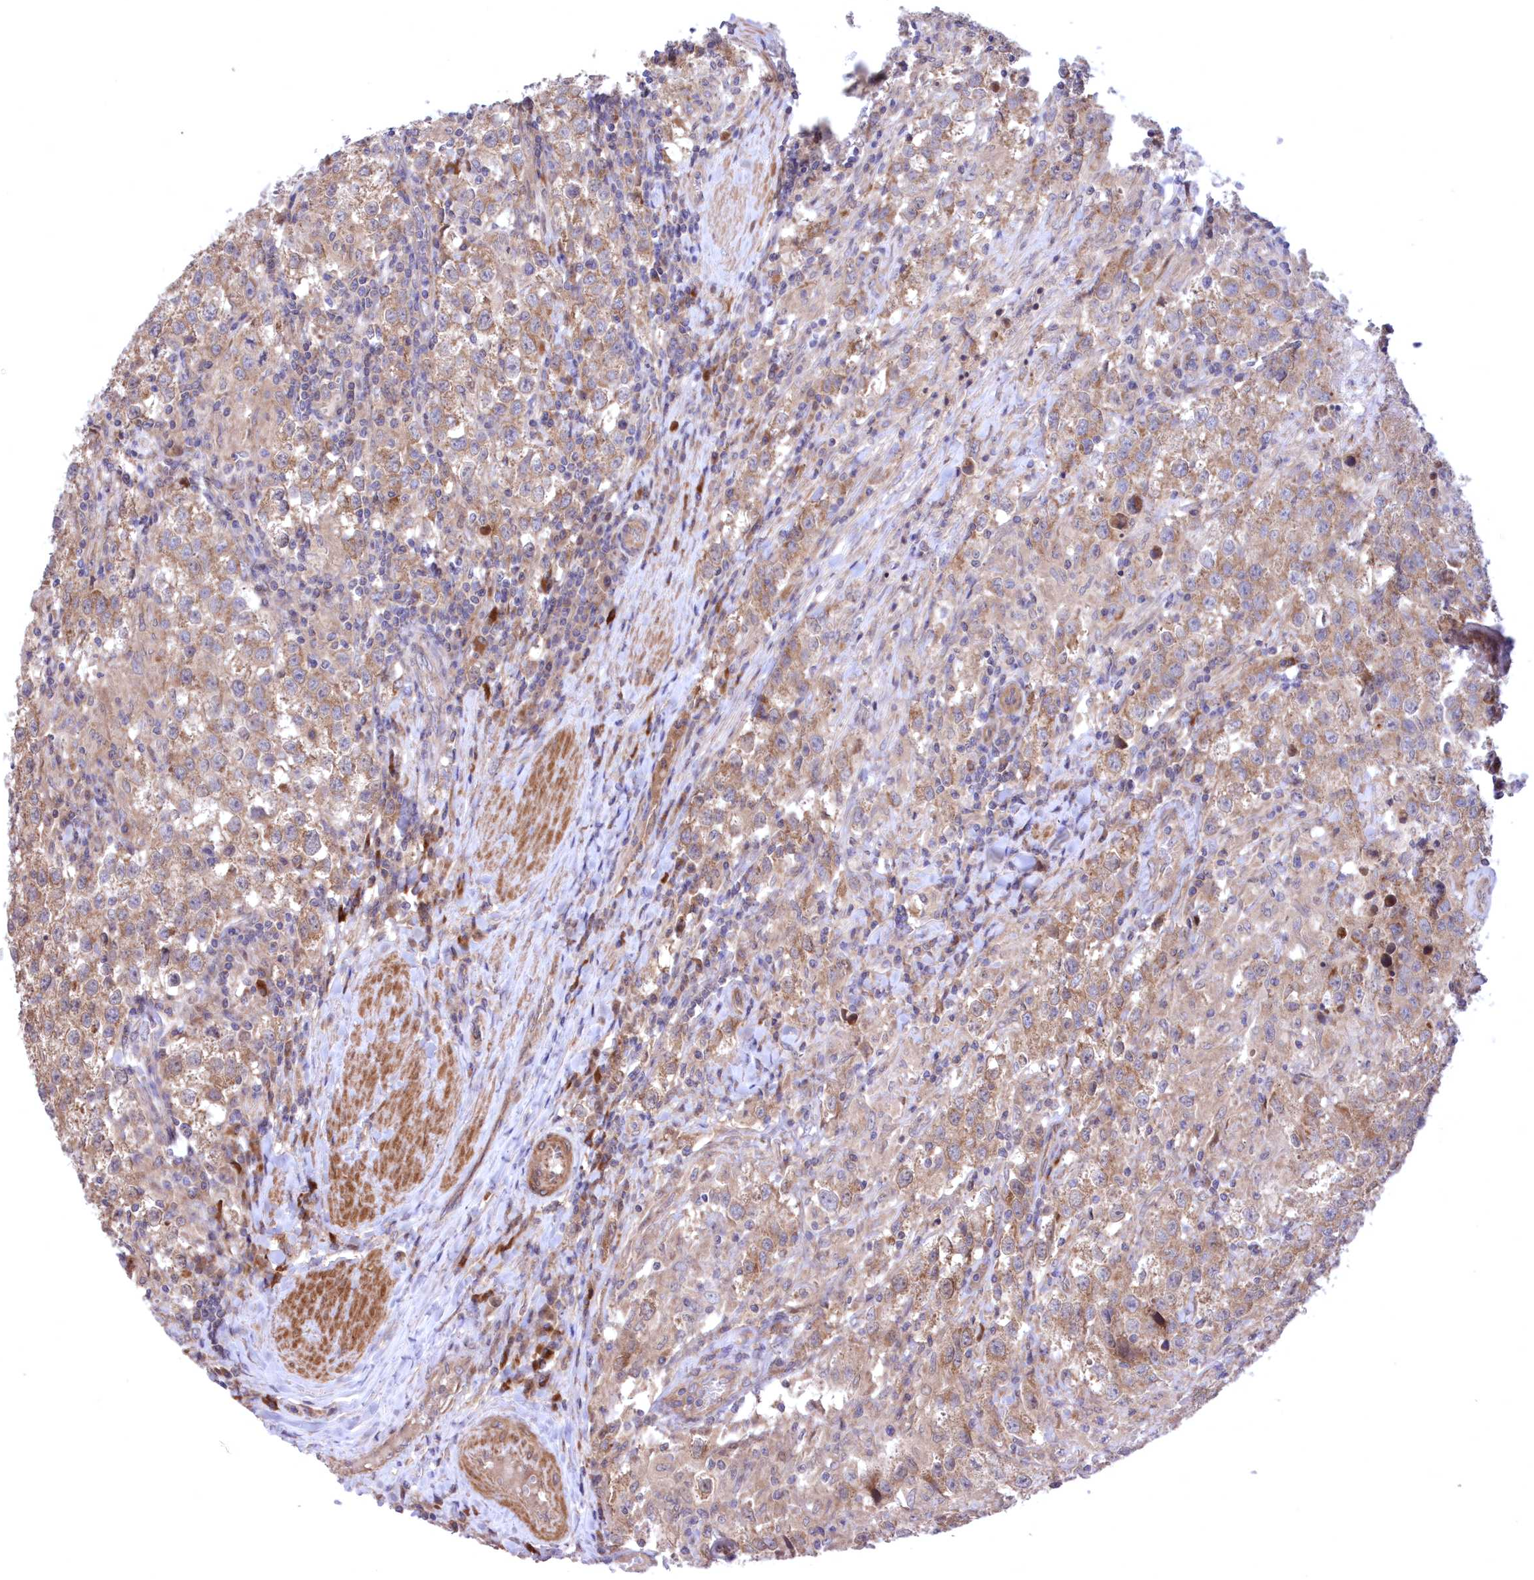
{"staining": {"intensity": "moderate", "quantity": ">75%", "location": "cytoplasmic/membranous"}, "tissue": "testis cancer", "cell_type": "Tumor cells", "image_type": "cancer", "snomed": [{"axis": "morphology", "description": "Seminoma, NOS"}, {"axis": "morphology", "description": "Carcinoma, Embryonal, NOS"}, {"axis": "topography", "description": "Testis"}], "caption": "Testis cancer stained with IHC displays moderate cytoplasmic/membranous expression in approximately >75% of tumor cells.", "gene": "MTRF1L", "patient": {"sex": "male", "age": 43}}